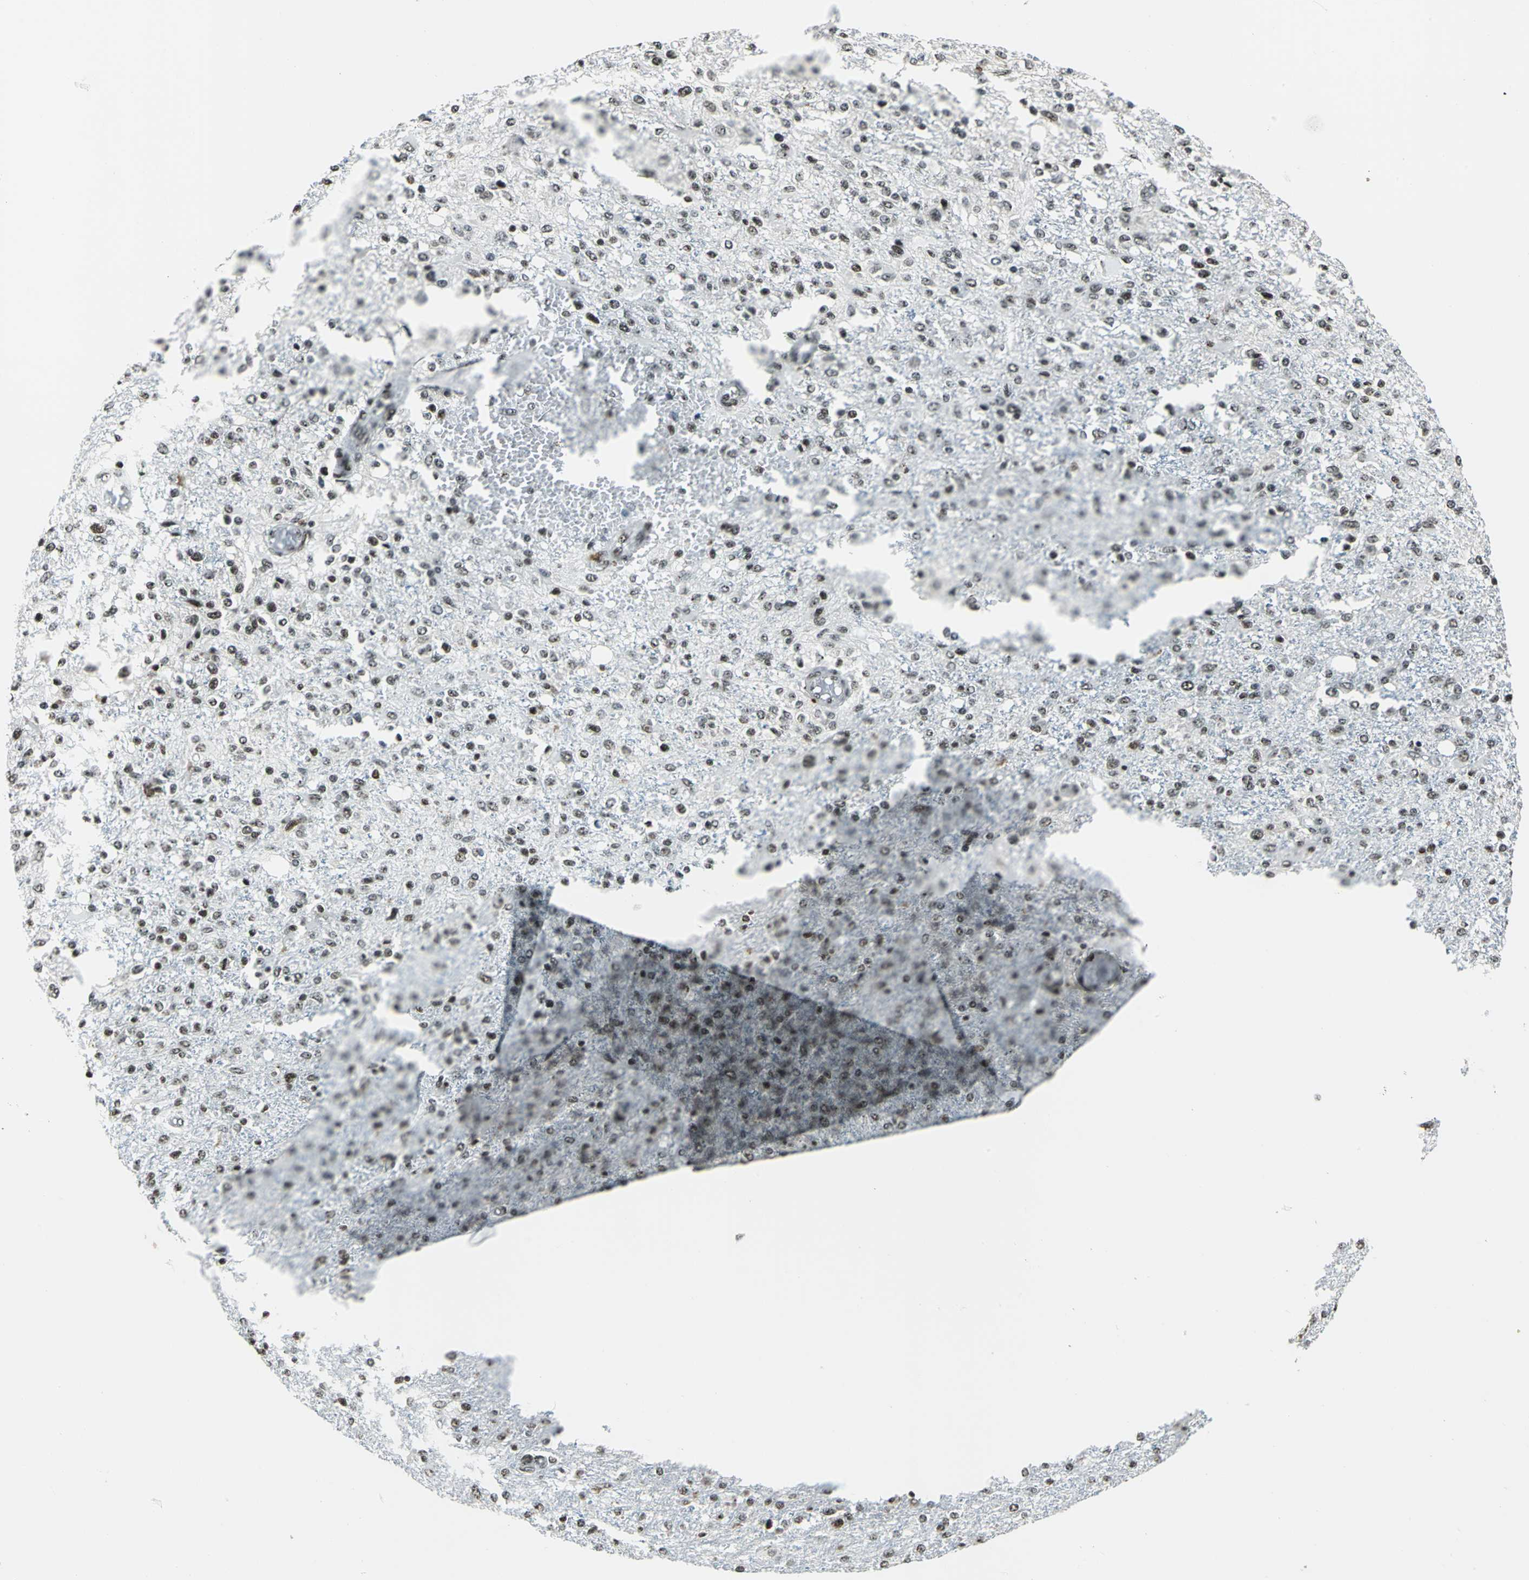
{"staining": {"intensity": "weak", "quantity": "<25%", "location": "nuclear"}, "tissue": "glioma", "cell_type": "Tumor cells", "image_type": "cancer", "snomed": [{"axis": "morphology", "description": "Glioma, malignant, High grade"}, {"axis": "topography", "description": "Cerebral cortex"}], "caption": "Tumor cells are negative for brown protein staining in high-grade glioma (malignant). (DAB immunohistochemistry visualized using brightfield microscopy, high magnification).", "gene": "UBTF", "patient": {"sex": "male", "age": 76}}